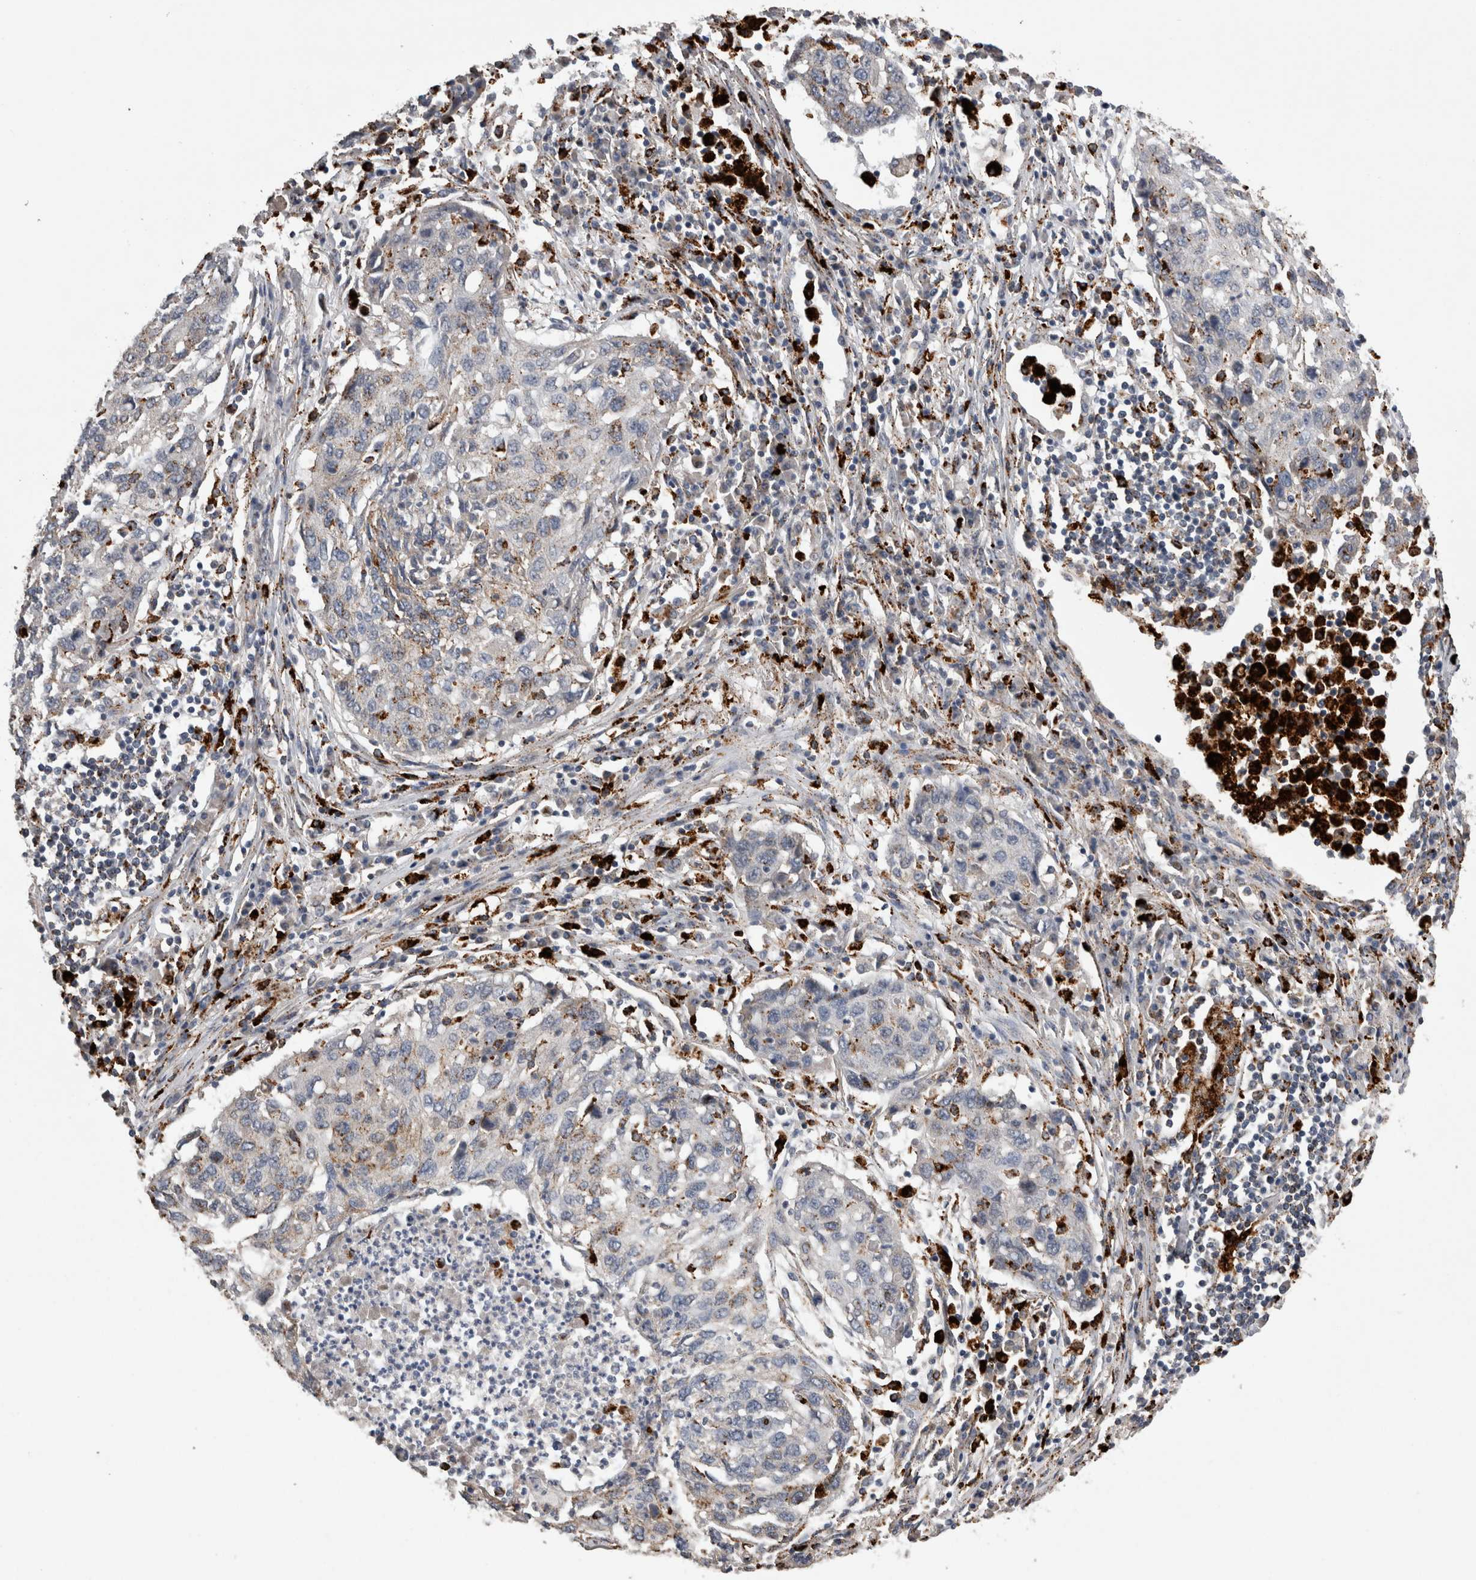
{"staining": {"intensity": "weak", "quantity": "<25%", "location": "cytoplasmic/membranous"}, "tissue": "lung cancer", "cell_type": "Tumor cells", "image_type": "cancer", "snomed": [{"axis": "morphology", "description": "Squamous cell carcinoma, NOS"}, {"axis": "topography", "description": "Lung"}], "caption": "Human squamous cell carcinoma (lung) stained for a protein using immunohistochemistry reveals no expression in tumor cells.", "gene": "CTSZ", "patient": {"sex": "female", "age": 63}}